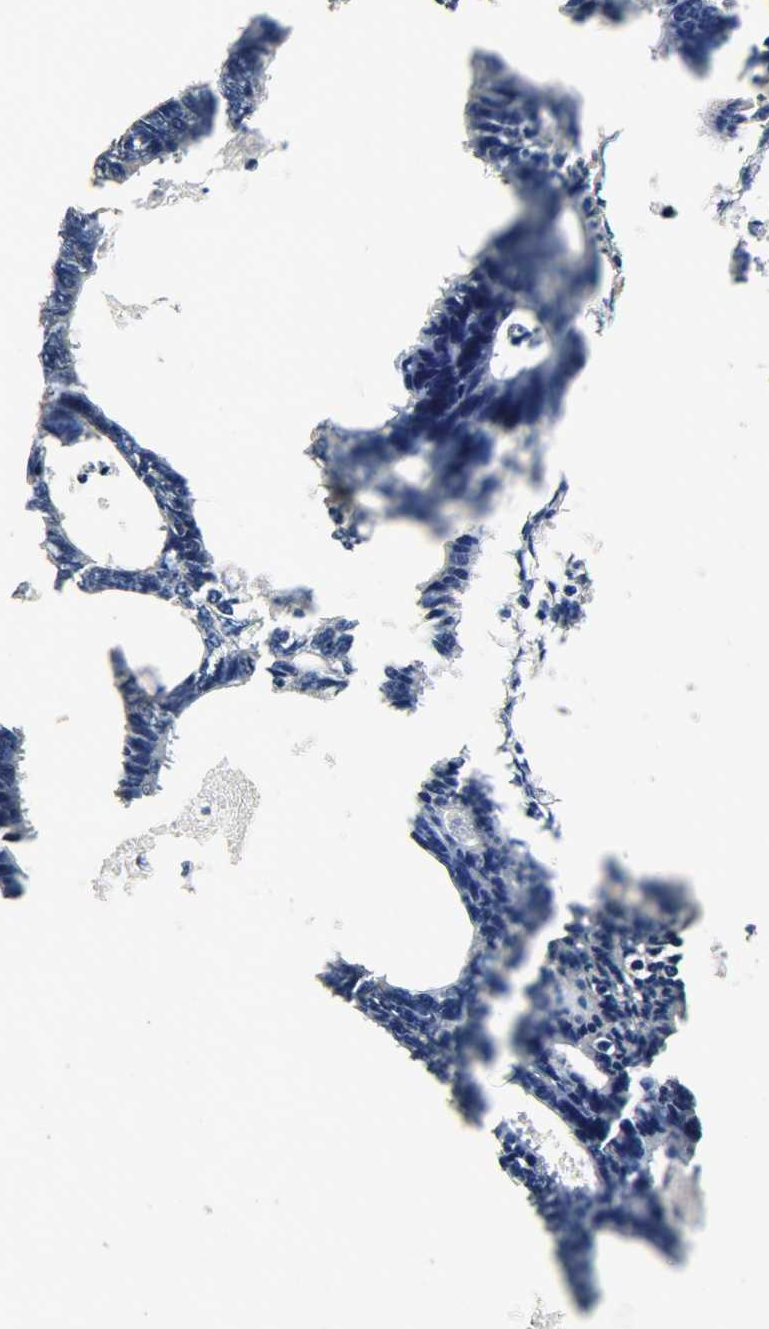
{"staining": {"intensity": "negative", "quantity": "none", "location": "none"}, "tissue": "colorectal cancer", "cell_type": "Tumor cells", "image_type": "cancer", "snomed": [{"axis": "morphology", "description": "Adenocarcinoma, NOS"}, {"axis": "topography", "description": "Colon"}], "caption": "A high-resolution histopathology image shows immunohistochemistry staining of colorectal cancer, which demonstrates no significant expression in tumor cells. Nuclei are stained in blue.", "gene": "TPM4", "patient": {"sex": "female", "age": 55}}